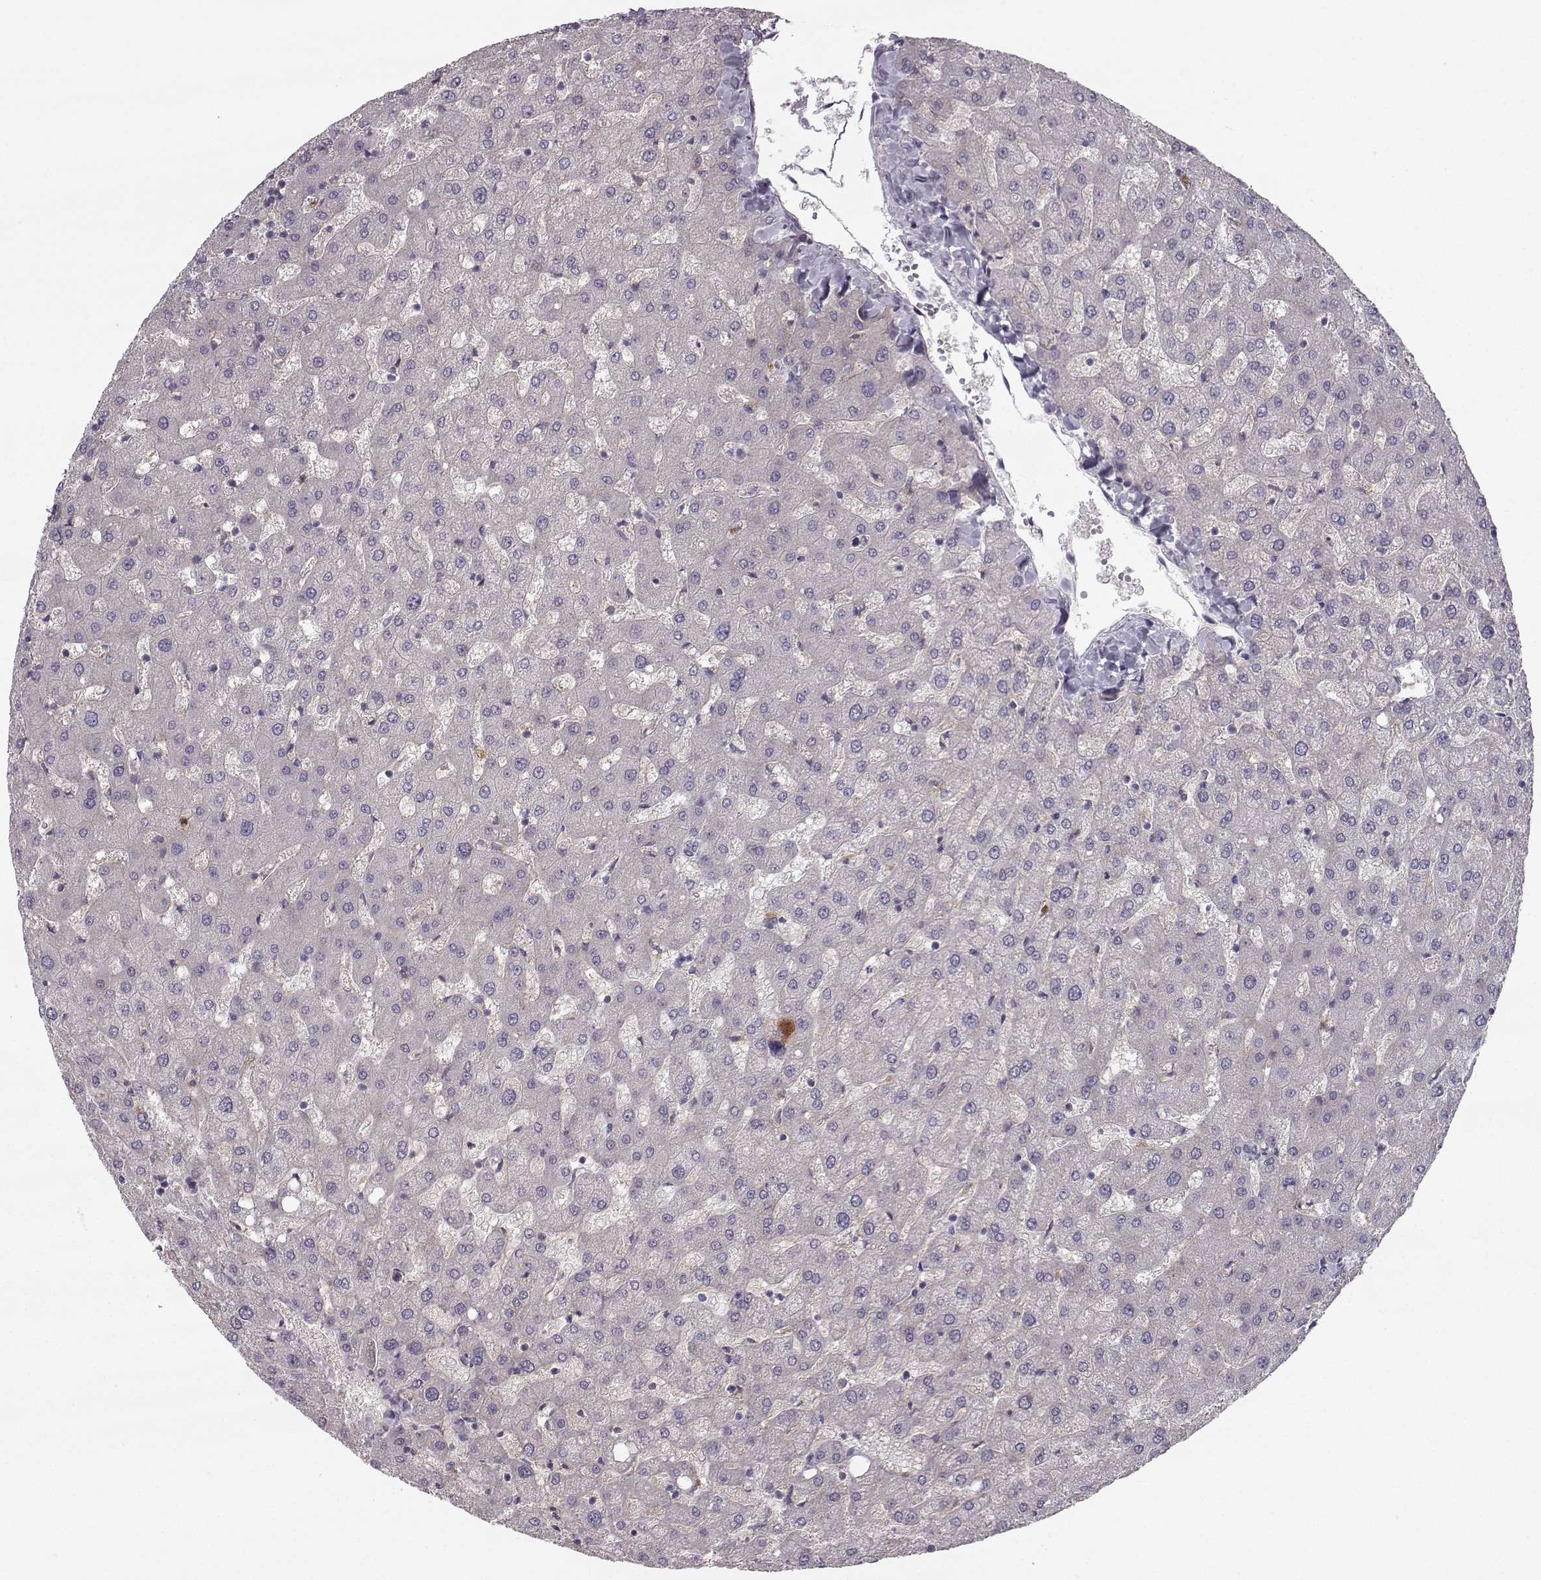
{"staining": {"intensity": "negative", "quantity": "none", "location": "none"}, "tissue": "liver", "cell_type": "Cholangiocytes", "image_type": "normal", "snomed": [{"axis": "morphology", "description": "Normal tissue, NOS"}, {"axis": "topography", "description": "Liver"}], "caption": "Immunohistochemistry image of benign liver stained for a protein (brown), which exhibits no positivity in cholangiocytes. Nuclei are stained in blue.", "gene": "OPRD1", "patient": {"sex": "female", "age": 50}}